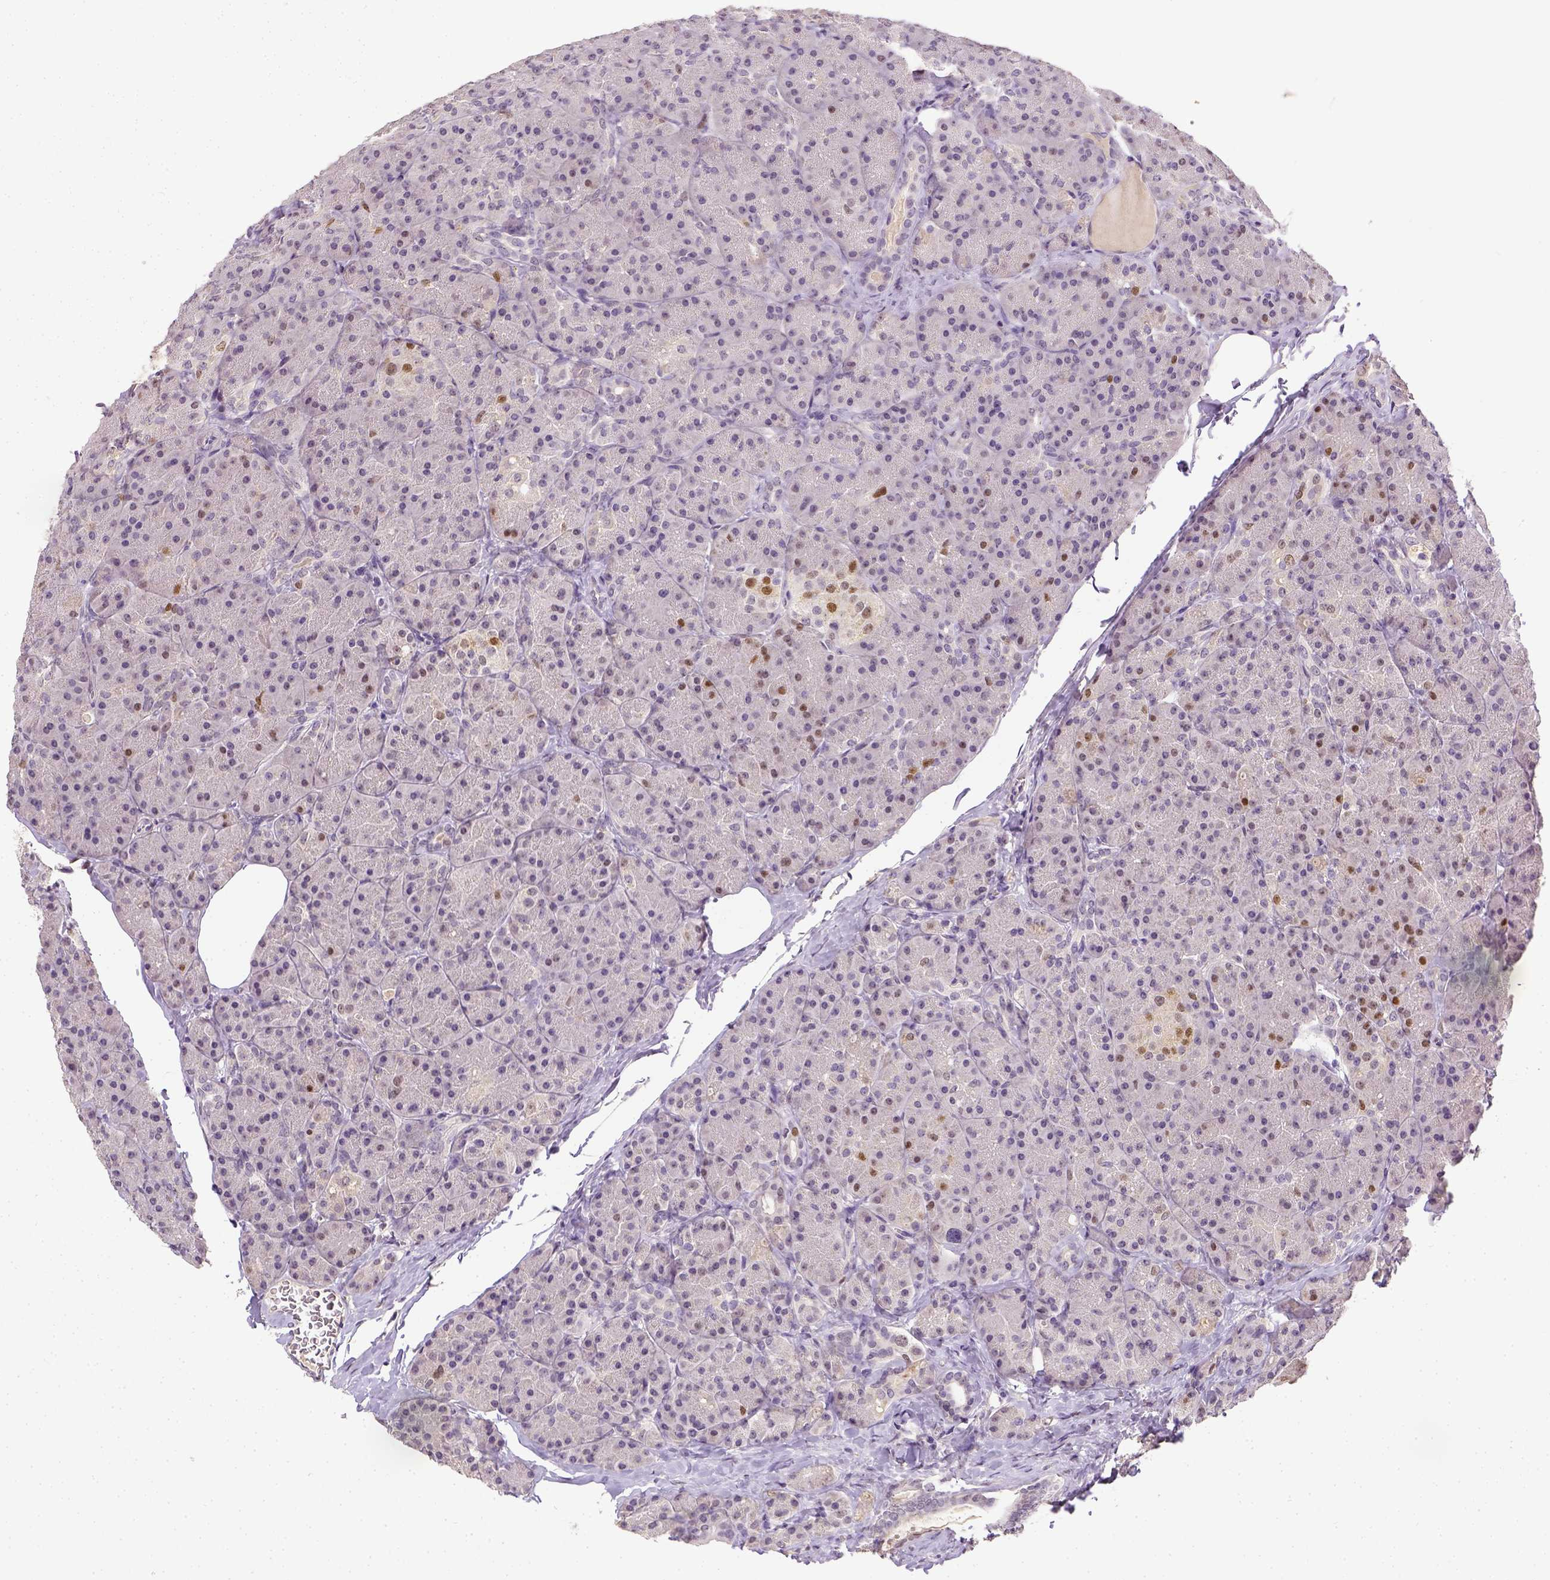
{"staining": {"intensity": "moderate", "quantity": "<25%", "location": "nuclear"}, "tissue": "pancreas", "cell_type": "Exocrine glandular cells", "image_type": "normal", "snomed": [{"axis": "morphology", "description": "Normal tissue, NOS"}, {"axis": "topography", "description": "Pancreas"}], "caption": "A brown stain shows moderate nuclear positivity of a protein in exocrine glandular cells of benign human pancreas. (DAB IHC with brightfield microscopy, high magnification).", "gene": "CDKN1A", "patient": {"sex": "male", "age": 57}}